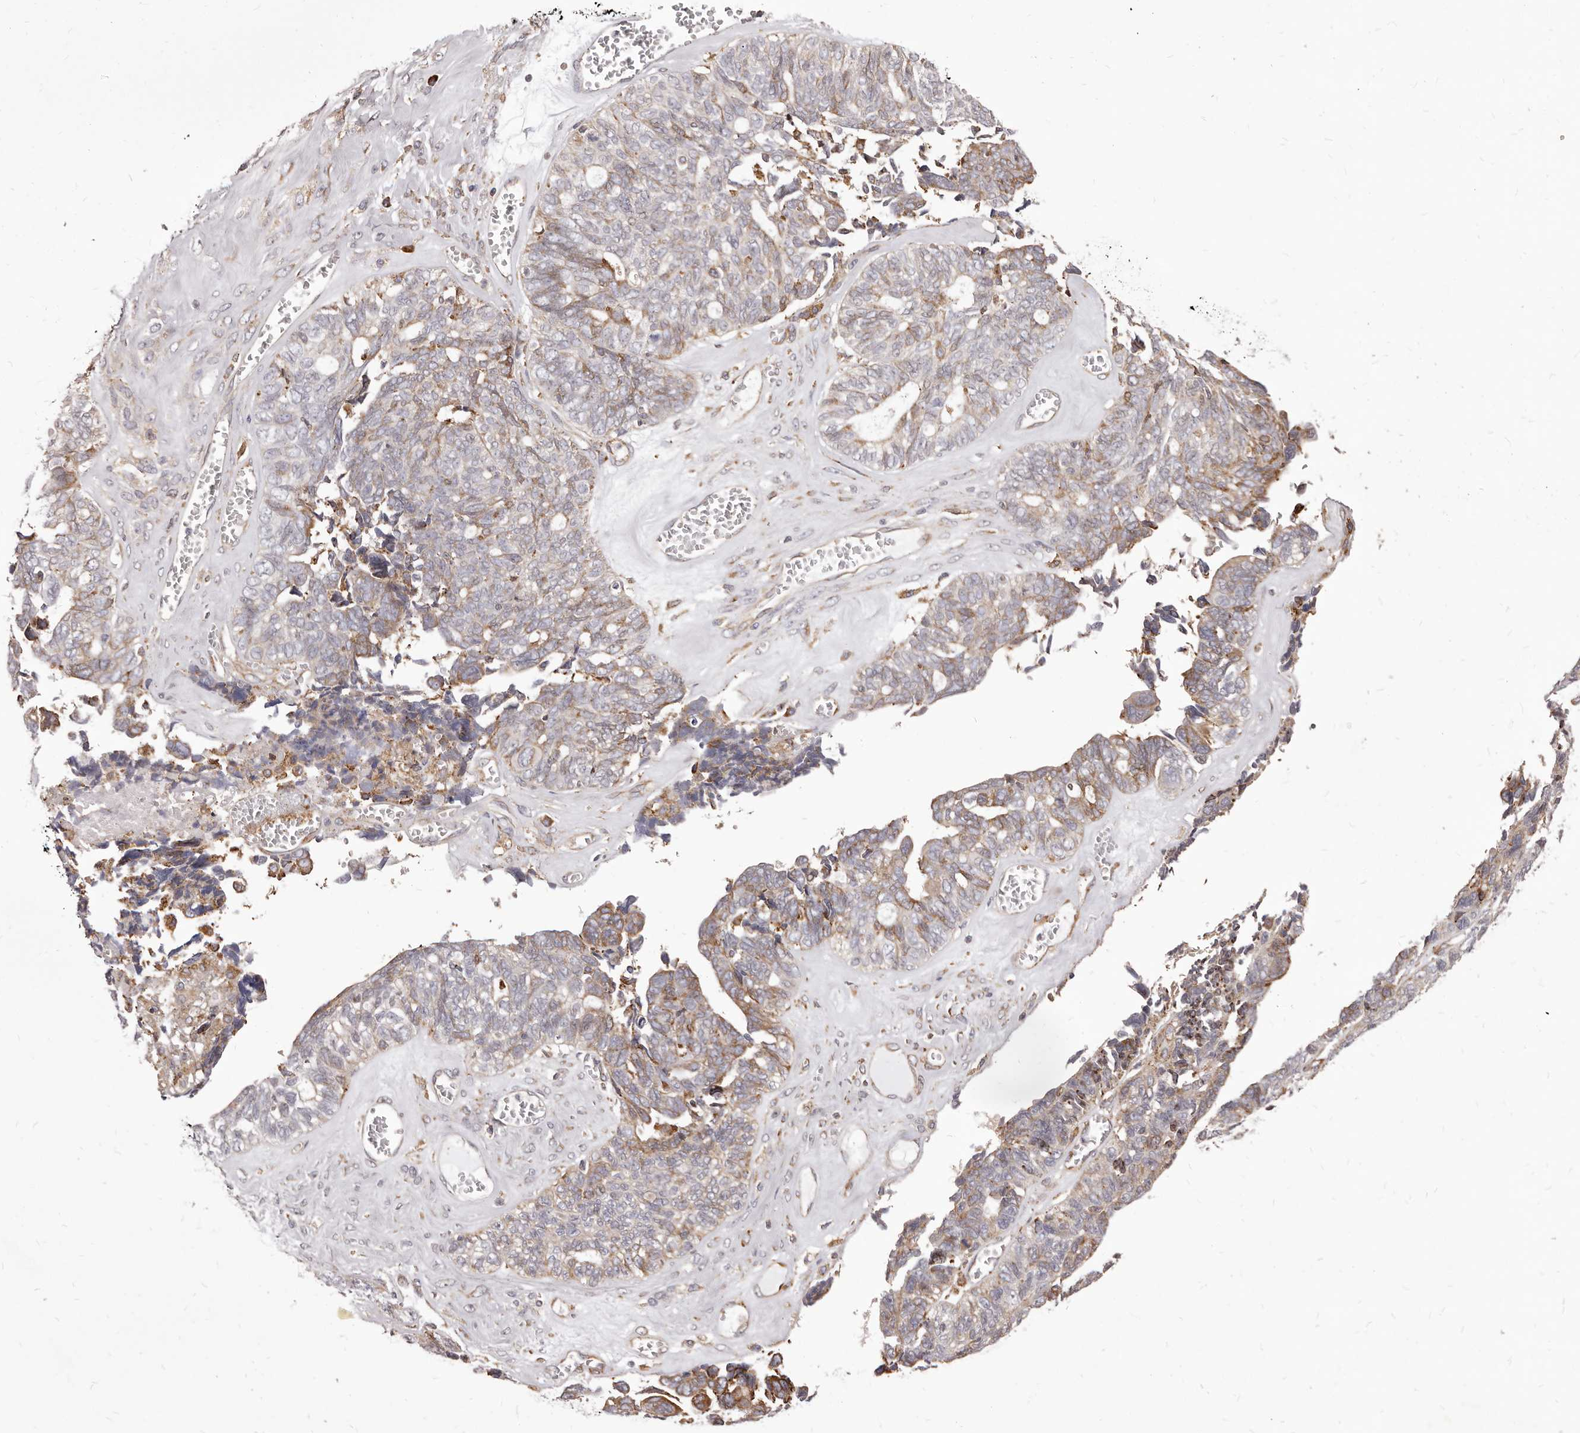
{"staining": {"intensity": "moderate", "quantity": "25%-75%", "location": "cytoplasmic/membranous"}, "tissue": "ovarian cancer", "cell_type": "Tumor cells", "image_type": "cancer", "snomed": [{"axis": "morphology", "description": "Cystadenocarcinoma, serous, NOS"}, {"axis": "topography", "description": "Ovary"}], "caption": "This is an image of IHC staining of ovarian serous cystadenocarcinoma, which shows moderate staining in the cytoplasmic/membranous of tumor cells.", "gene": "ALPK1", "patient": {"sex": "female", "age": 79}}